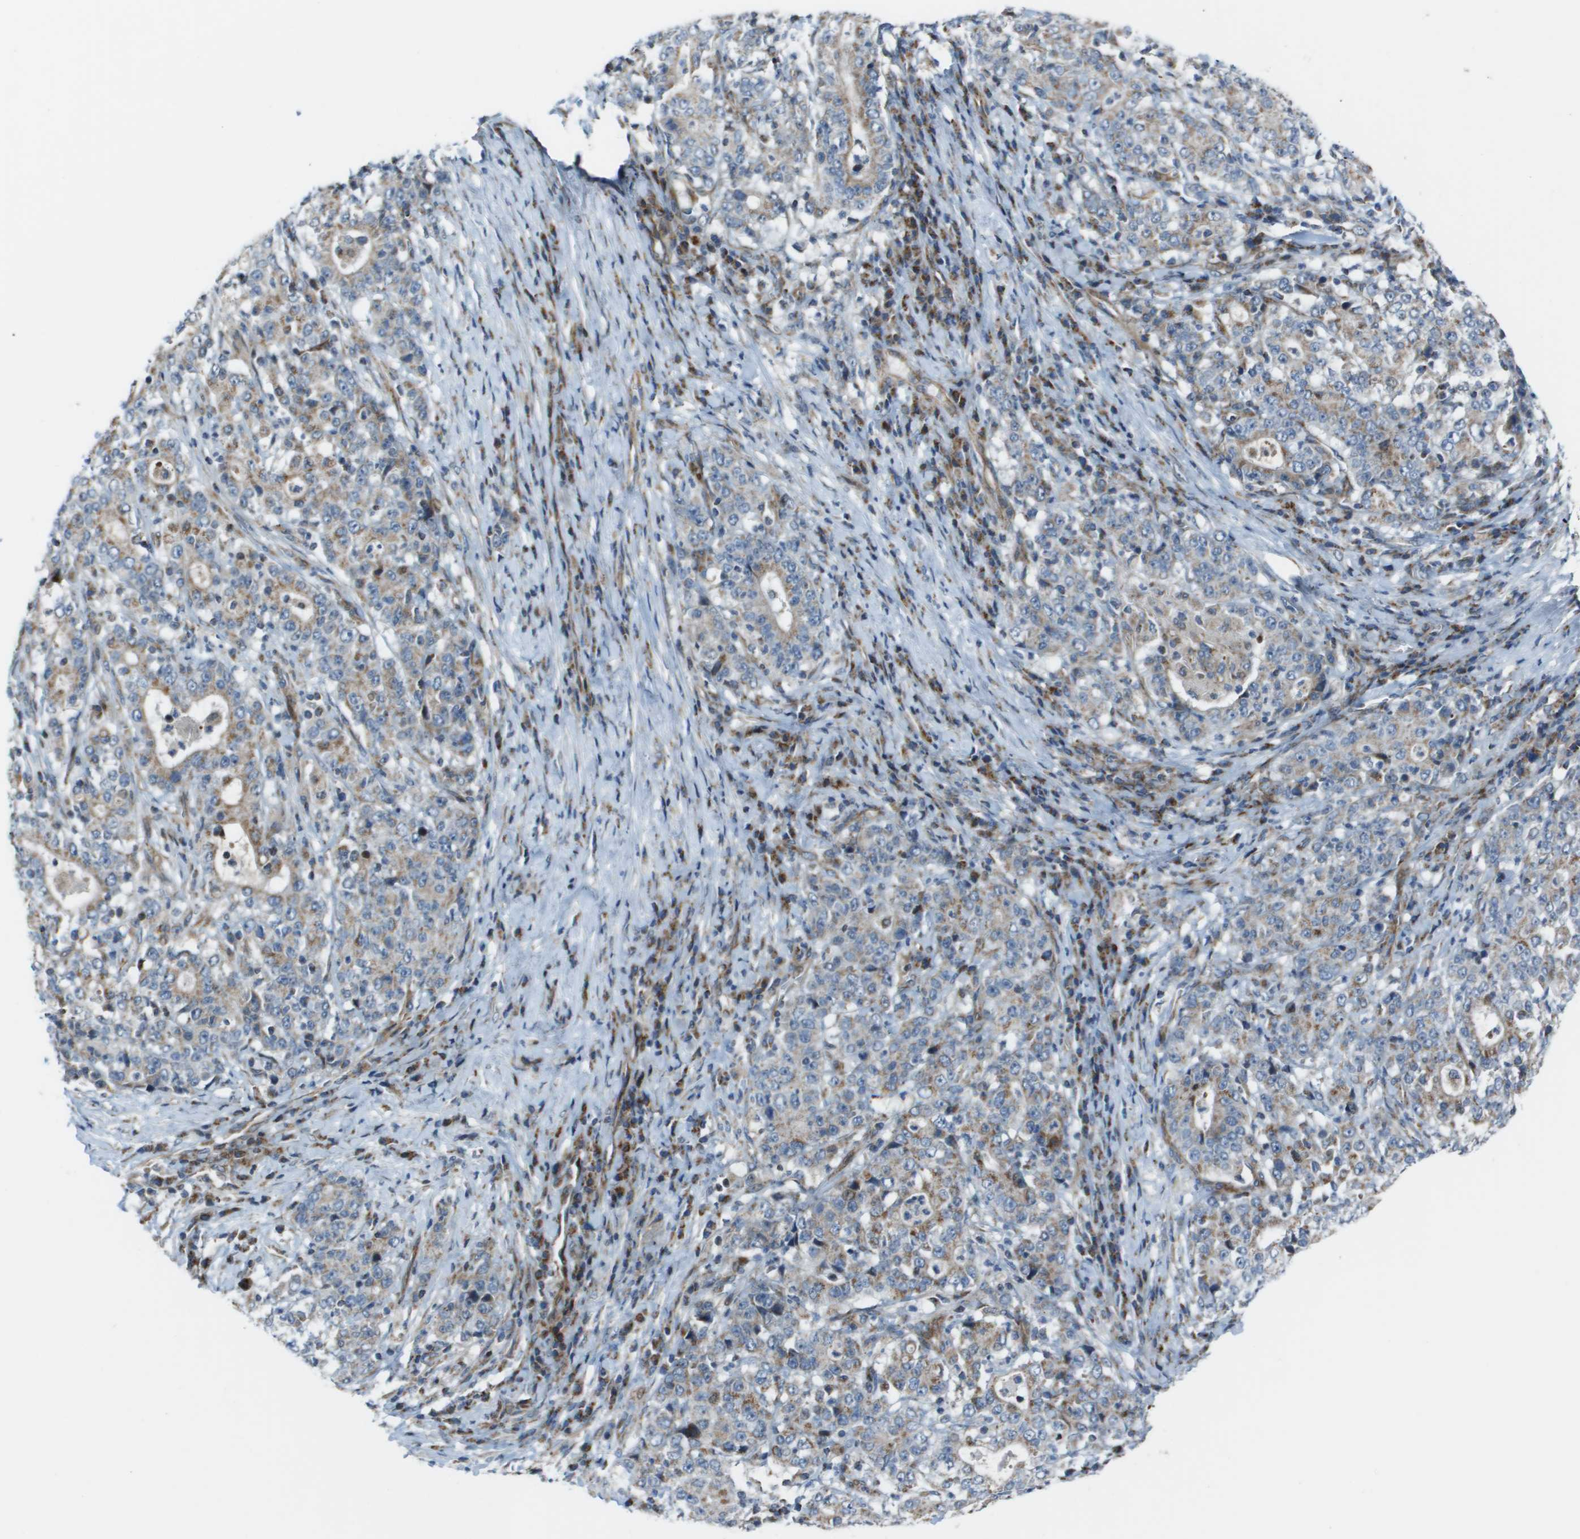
{"staining": {"intensity": "weak", "quantity": ">75%", "location": "cytoplasmic/membranous"}, "tissue": "stomach cancer", "cell_type": "Tumor cells", "image_type": "cancer", "snomed": [{"axis": "morphology", "description": "Normal tissue, NOS"}, {"axis": "morphology", "description": "Adenocarcinoma, NOS"}, {"axis": "topography", "description": "Stomach, upper"}, {"axis": "topography", "description": "Stomach"}], "caption": "A high-resolution histopathology image shows IHC staining of stomach adenocarcinoma, which reveals weak cytoplasmic/membranous staining in about >75% of tumor cells.", "gene": "MGAT3", "patient": {"sex": "male", "age": 59}}